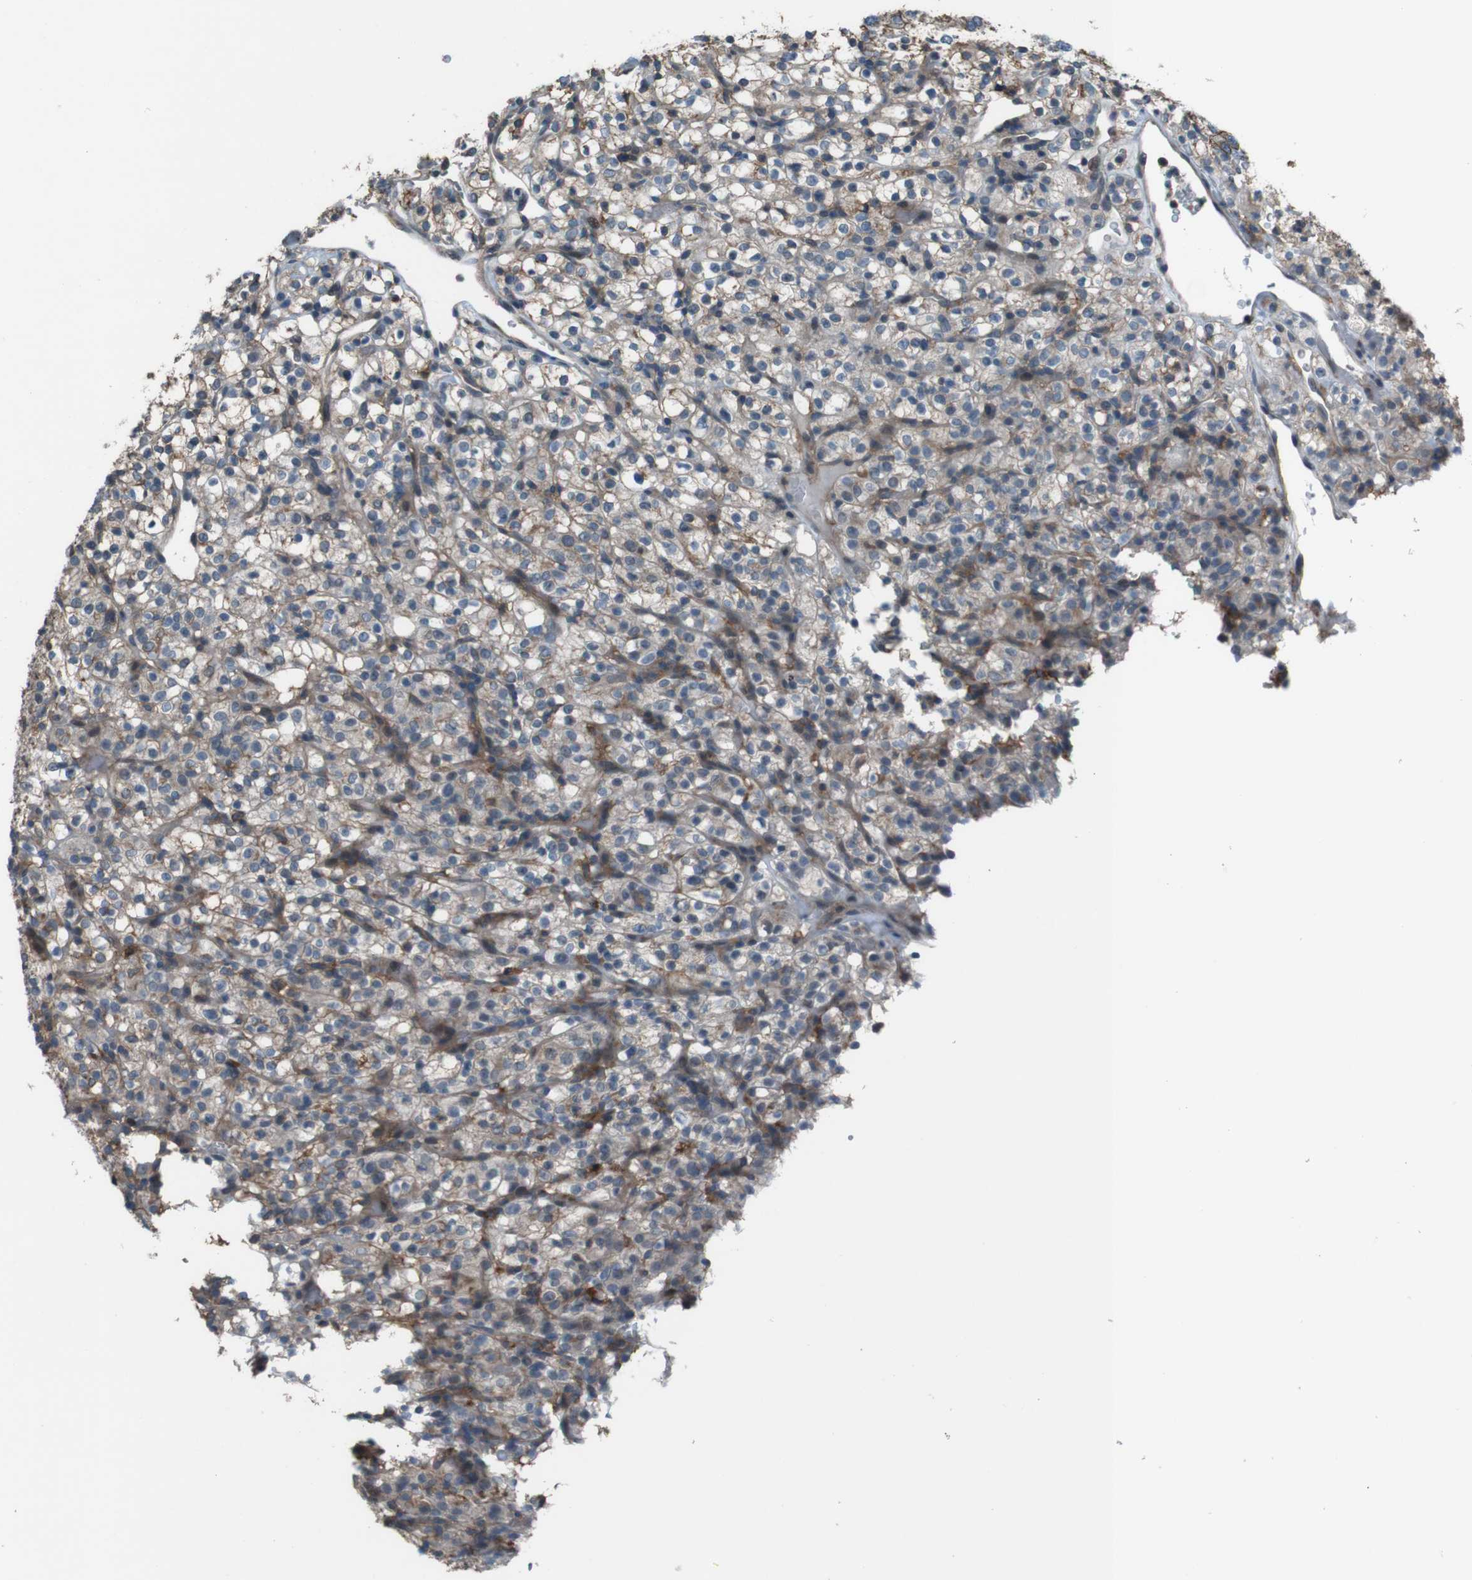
{"staining": {"intensity": "weak", "quantity": "<25%", "location": "cytoplasmic/membranous"}, "tissue": "renal cancer", "cell_type": "Tumor cells", "image_type": "cancer", "snomed": [{"axis": "morphology", "description": "Normal tissue, NOS"}, {"axis": "morphology", "description": "Adenocarcinoma, NOS"}, {"axis": "topography", "description": "Kidney"}], "caption": "Renal cancer (adenocarcinoma) was stained to show a protein in brown. There is no significant positivity in tumor cells. (Brightfield microscopy of DAB (3,3'-diaminobenzidine) immunohistochemistry at high magnification).", "gene": "ATP2B1", "patient": {"sex": "female", "age": 72}}